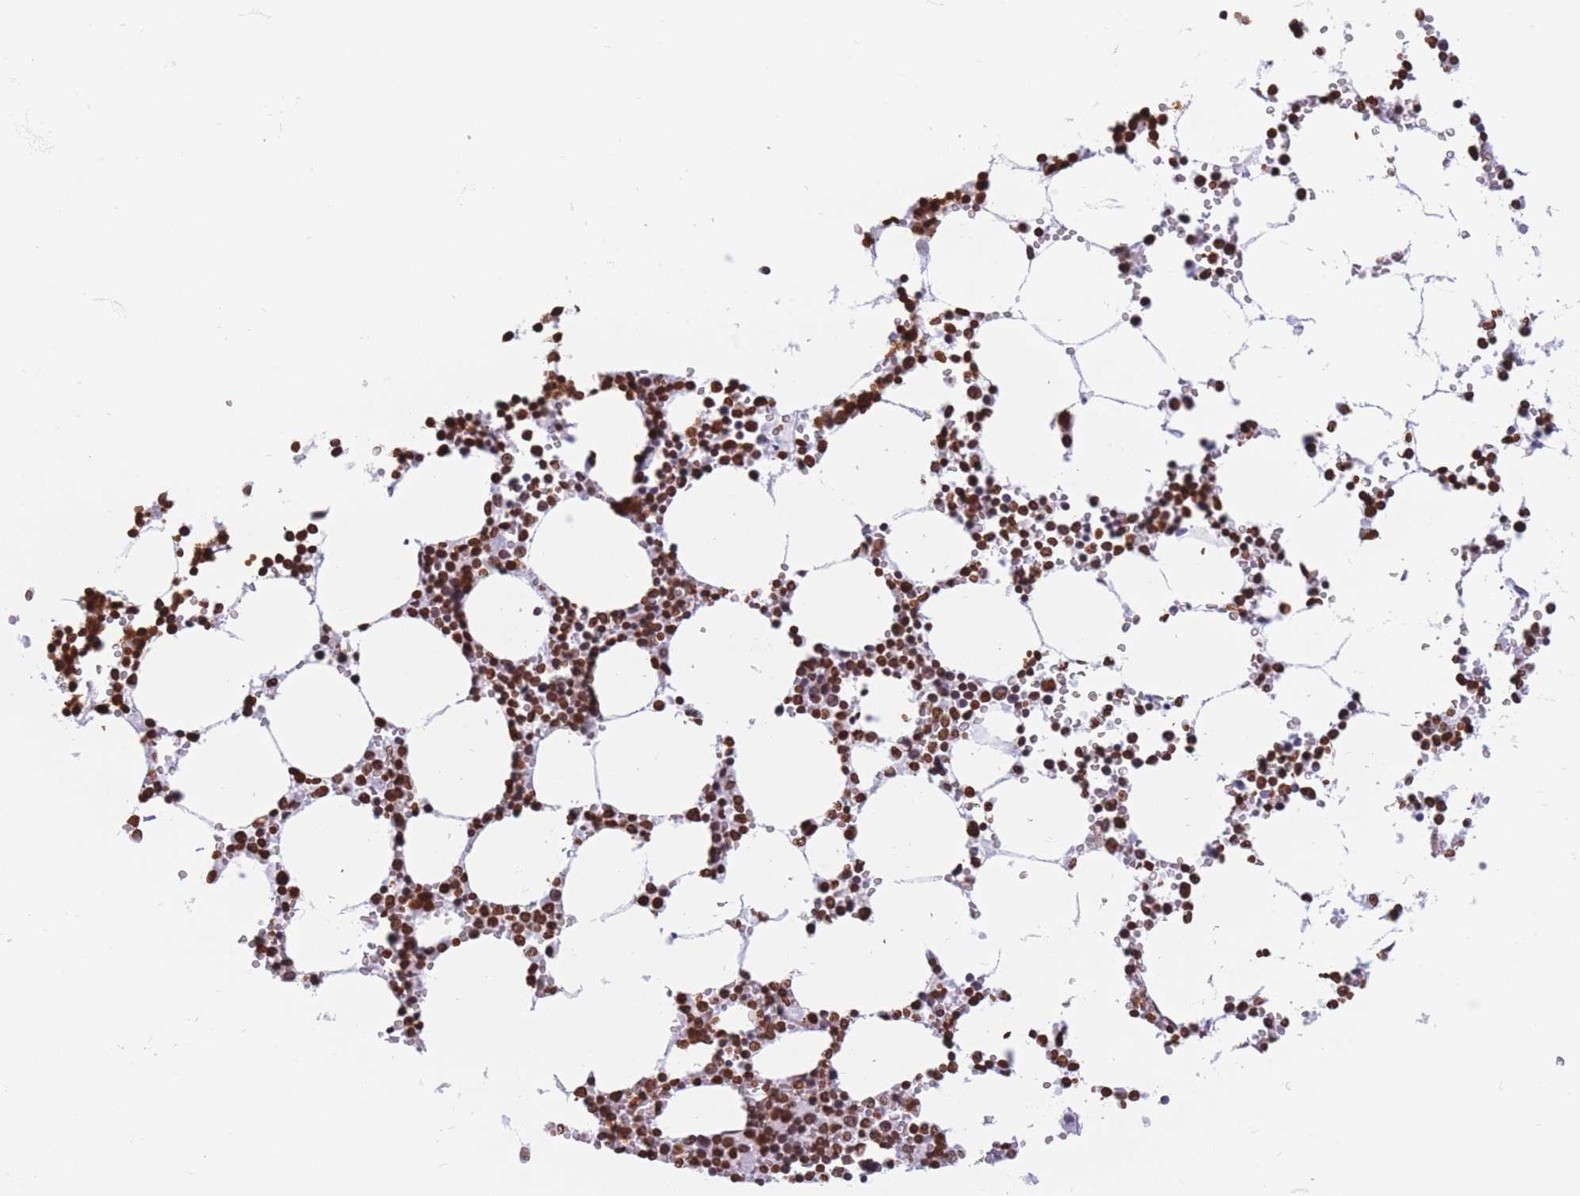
{"staining": {"intensity": "strong", "quantity": ">75%", "location": "nuclear"}, "tissue": "bone marrow", "cell_type": "Hematopoietic cells", "image_type": "normal", "snomed": [{"axis": "morphology", "description": "Normal tissue, NOS"}, {"axis": "topography", "description": "Bone marrow"}], "caption": "IHC staining of benign bone marrow, which reveals high levels of strong nuclear expression in about >75% of hematopoietic cells indicating strong nuclear protein staining. The staining was performed using DAB (brown) for protein detection and nuclei were counterstained in hematoxylin (blue).", "gene": "RYK", "patient": {"sex": "female", "age": 64}}